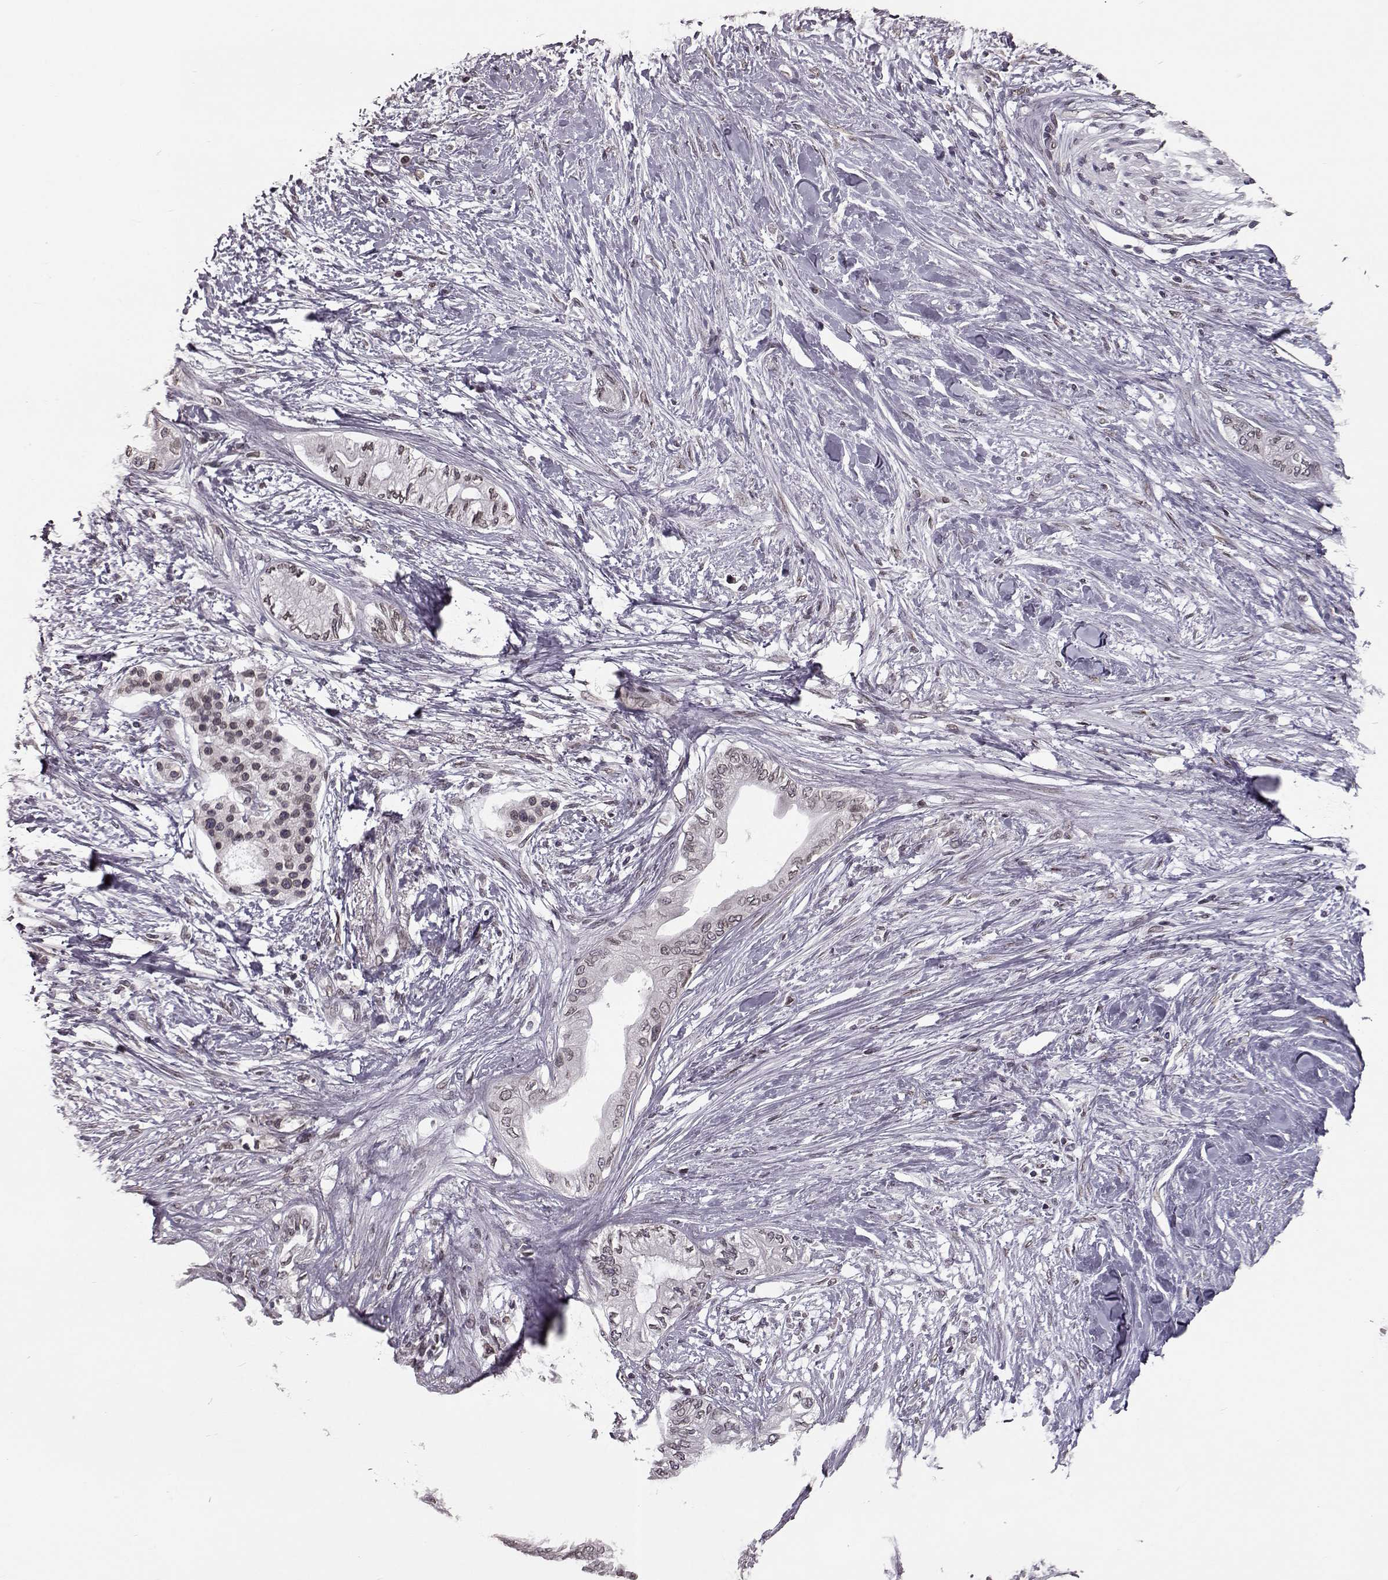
{"staining": {"intensity": "weak", "quantity": "<25%", "location": "cytoplasmic/membranous,nuclear"}, "tissue": "pancreatic cancer", "cell_type": "Tumor cells", "image_type": "cancer", "snomed": [{"axis": "morphology", "description": "Normal tissue, NOS"}, {"axis": "morphology", "description": "Adenocarcinoma, NOS"}, {"axis": "topography", "description": "Pancreas"}, {"axis": "topography", "description": "Duodenum"}], "caption": "The immunohistochemistry photomicrograph has no significant staining in tumor cells of pancreatic adenocarcinoma tissue. (DAB immunohistochemistry with hematoxylin counter stain).", "gene": "NUP37", "patient": {"sex": "female", "age": 60}}